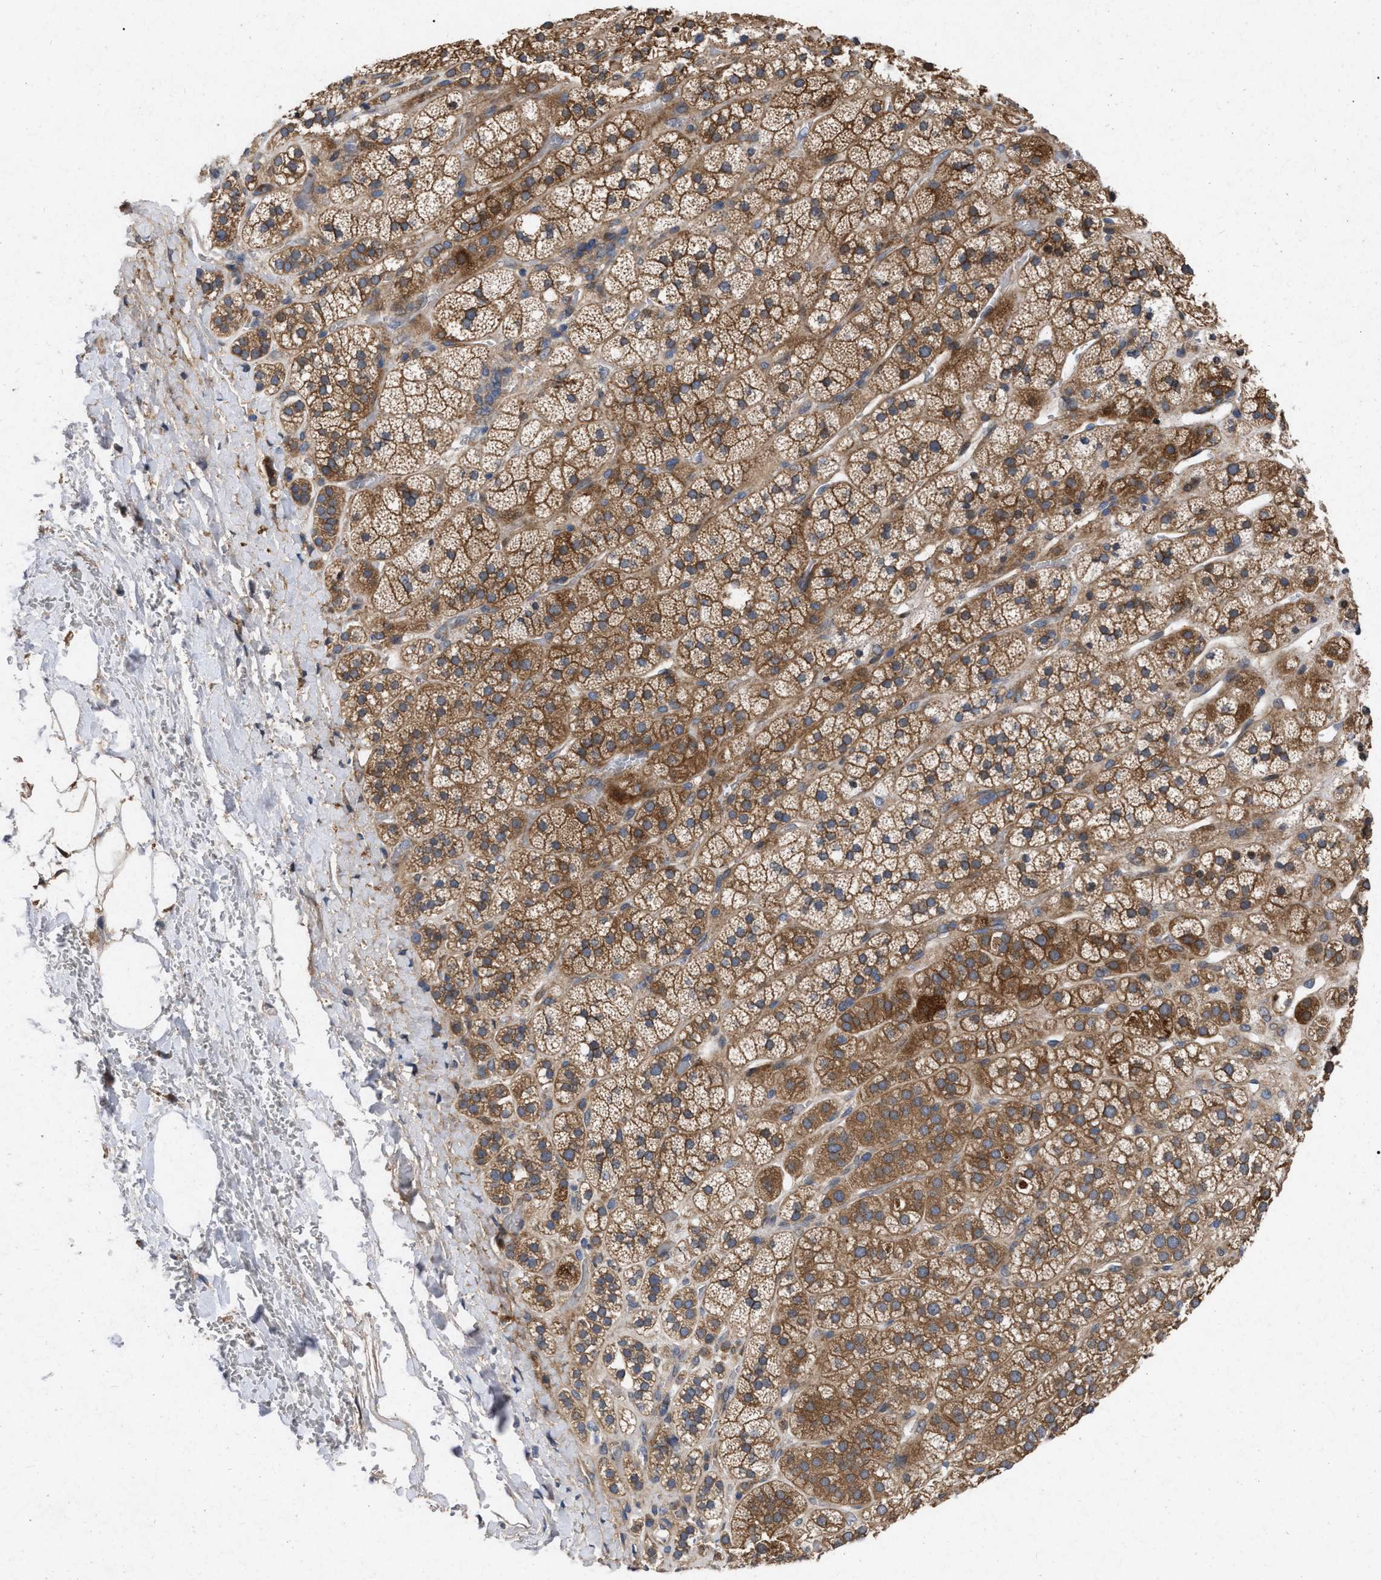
{"staining": {"intensity": "strong", "quantity": ">75%", "location": "cytoplasmic/membranous"}, "tissue": "adrenal gland", "cell_type": "Glandular cells", "image_type": "normal", "snomed": [{"axis": "morphology", "description": "Normal tissue, NOS"}, {"axis": "topography", "description": "Adrenal gland"}], "caption": "Strong cytoplasmic/membranous expression is seen in approximately >75% of glandular cells in benign adrenal gland. The protein is stained brown, and the nuclei are stained in blue (DAB (3,3'-diaminobenzidine) IHC with brightfield microscopy, high magnification).", "gene": "CDKN2C", "patient": {"sex": "male", "age": 56}}